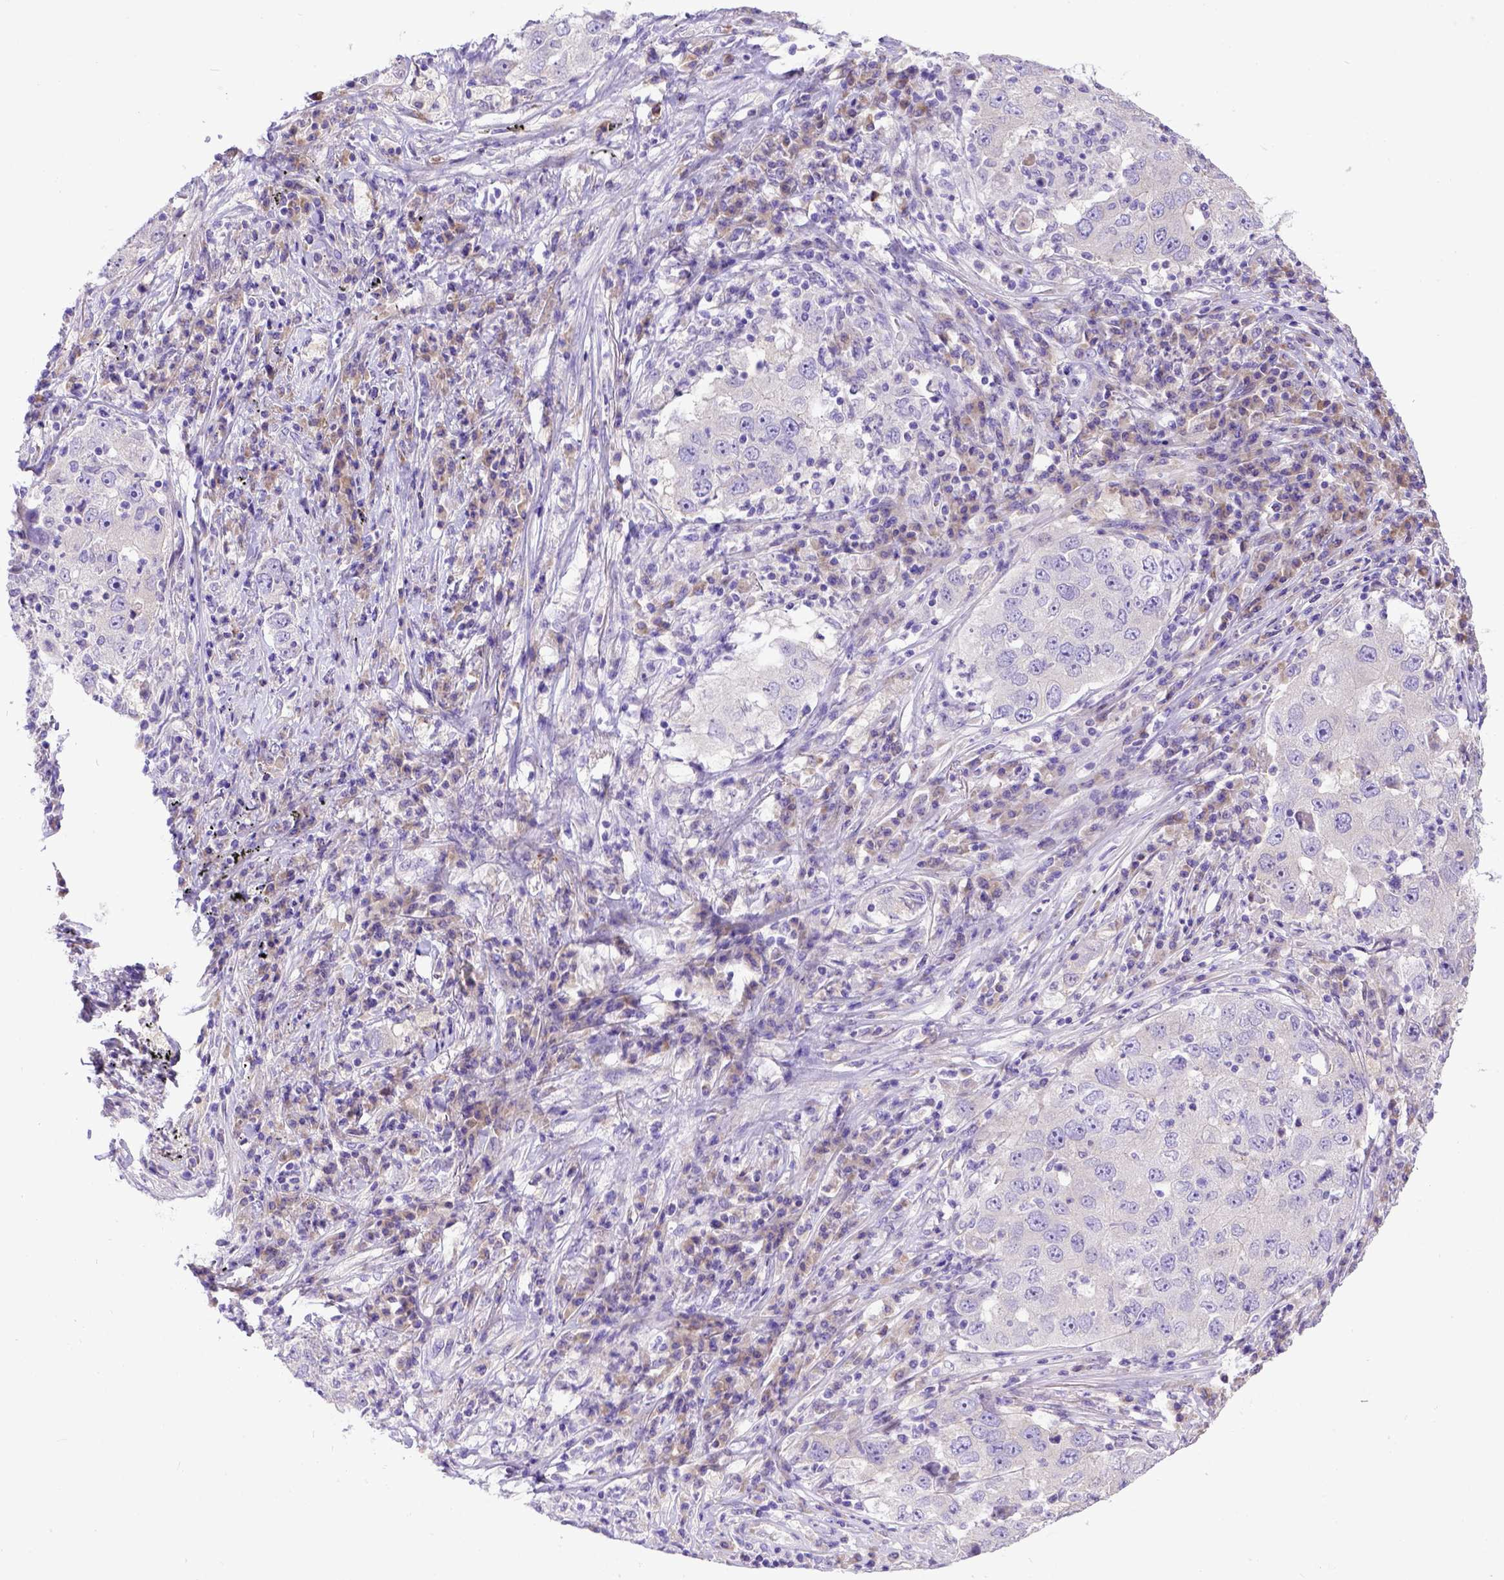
{"staining": {"intensity": "negative", "quantity": "none", "location": "none"}, "tissue": "lung cancer", "cell_type": "Tumor cells", "image_type": "cancer", "snomed": [{"axis": "morphology", "description": "Adenocarcinoma, NOS"}, {"axis": "topography", "description": "Lung"}], "caption": "IHC histopathology image of human lung adenocarcinoma stained for a protein (brown), which exhibits no staining in tumor cells.", "gene": "CFAP300", "patient": {"sex": "male", "age": 73}}